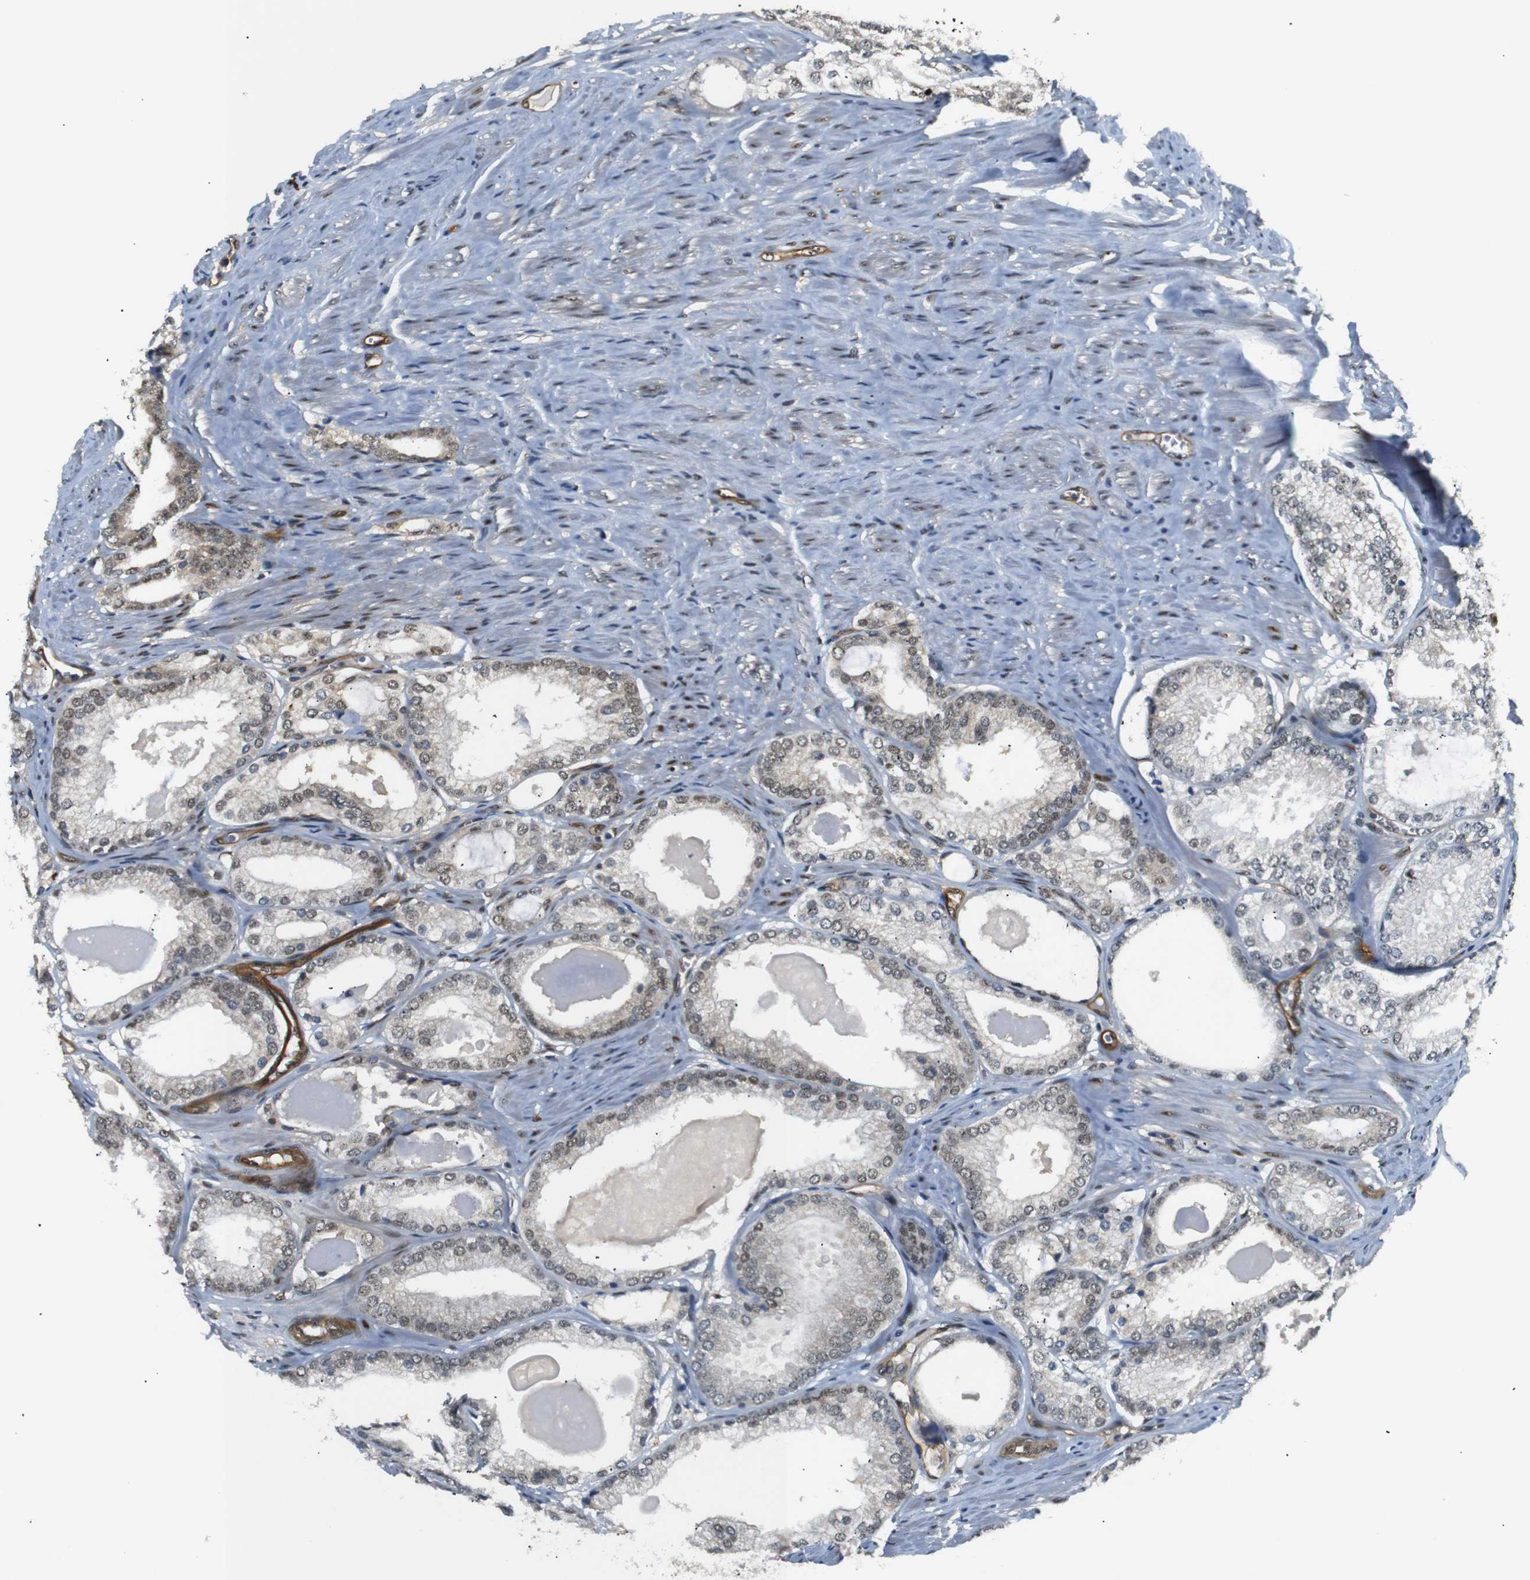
{"staining": {"intensity": "weak", "quantity": ">75%", "location": "nuclear"}, "tissue": "prostate cancer", "cell_type": "Tumor cells", "image_type": "cancer", "snomed": [{"axis": "morphology", "description": "Adenocarcinoma, High grade"}, {"axis": "topography", "description": "Prostate"}], "caption": "Immunohistochemical staining of human high-grade adenocarcinoma (prostate) exhibits weak nuclear protein staining in approximately >75% of tumor cells. Using DAB (3,3'-diaminobenzidine) (brown) and hematoxylin (blue) stains, captured at high magnification using brightfield microscopy.", "gene": "PARN", "patient": {"sex": "male", "age": 61}}